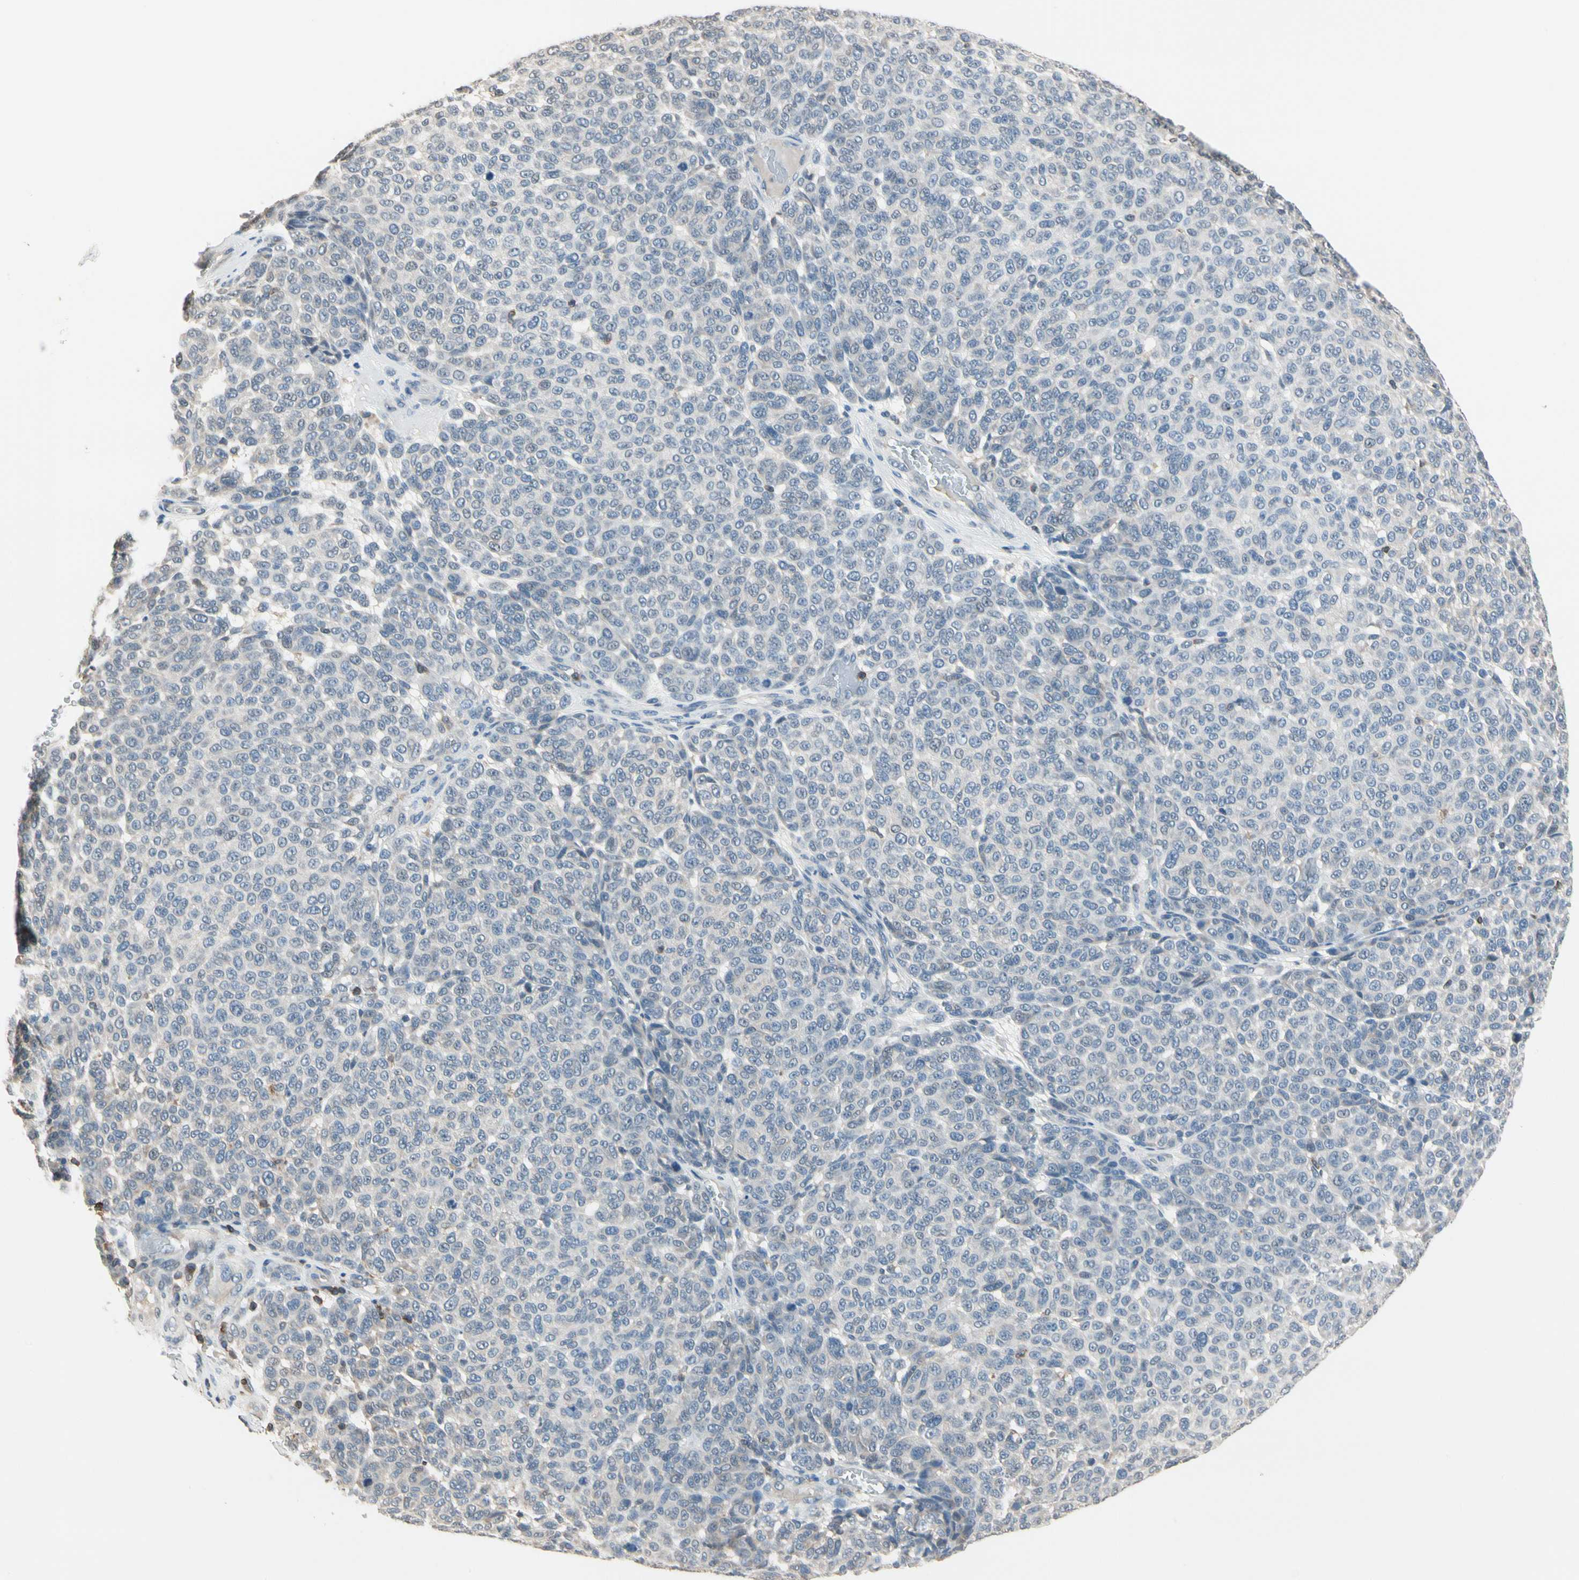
{"staining": {"intensity": "negative", "quantity": "none", "location": "none"}, "tissue": "melanoma", "cell_type": "Tumor cells", "image_type": "cancer", "snomed": [{"axis": "morphology", "description": "Malignant melanoma, NOS"}, {"axis": "topography", "description": "Skin"}], "caption": "The micrograph demonstrates no staining of tumor cells in malignant melanoma.", "gene": "NFATC2", "patient": {"sex": "male", "age": 59}}